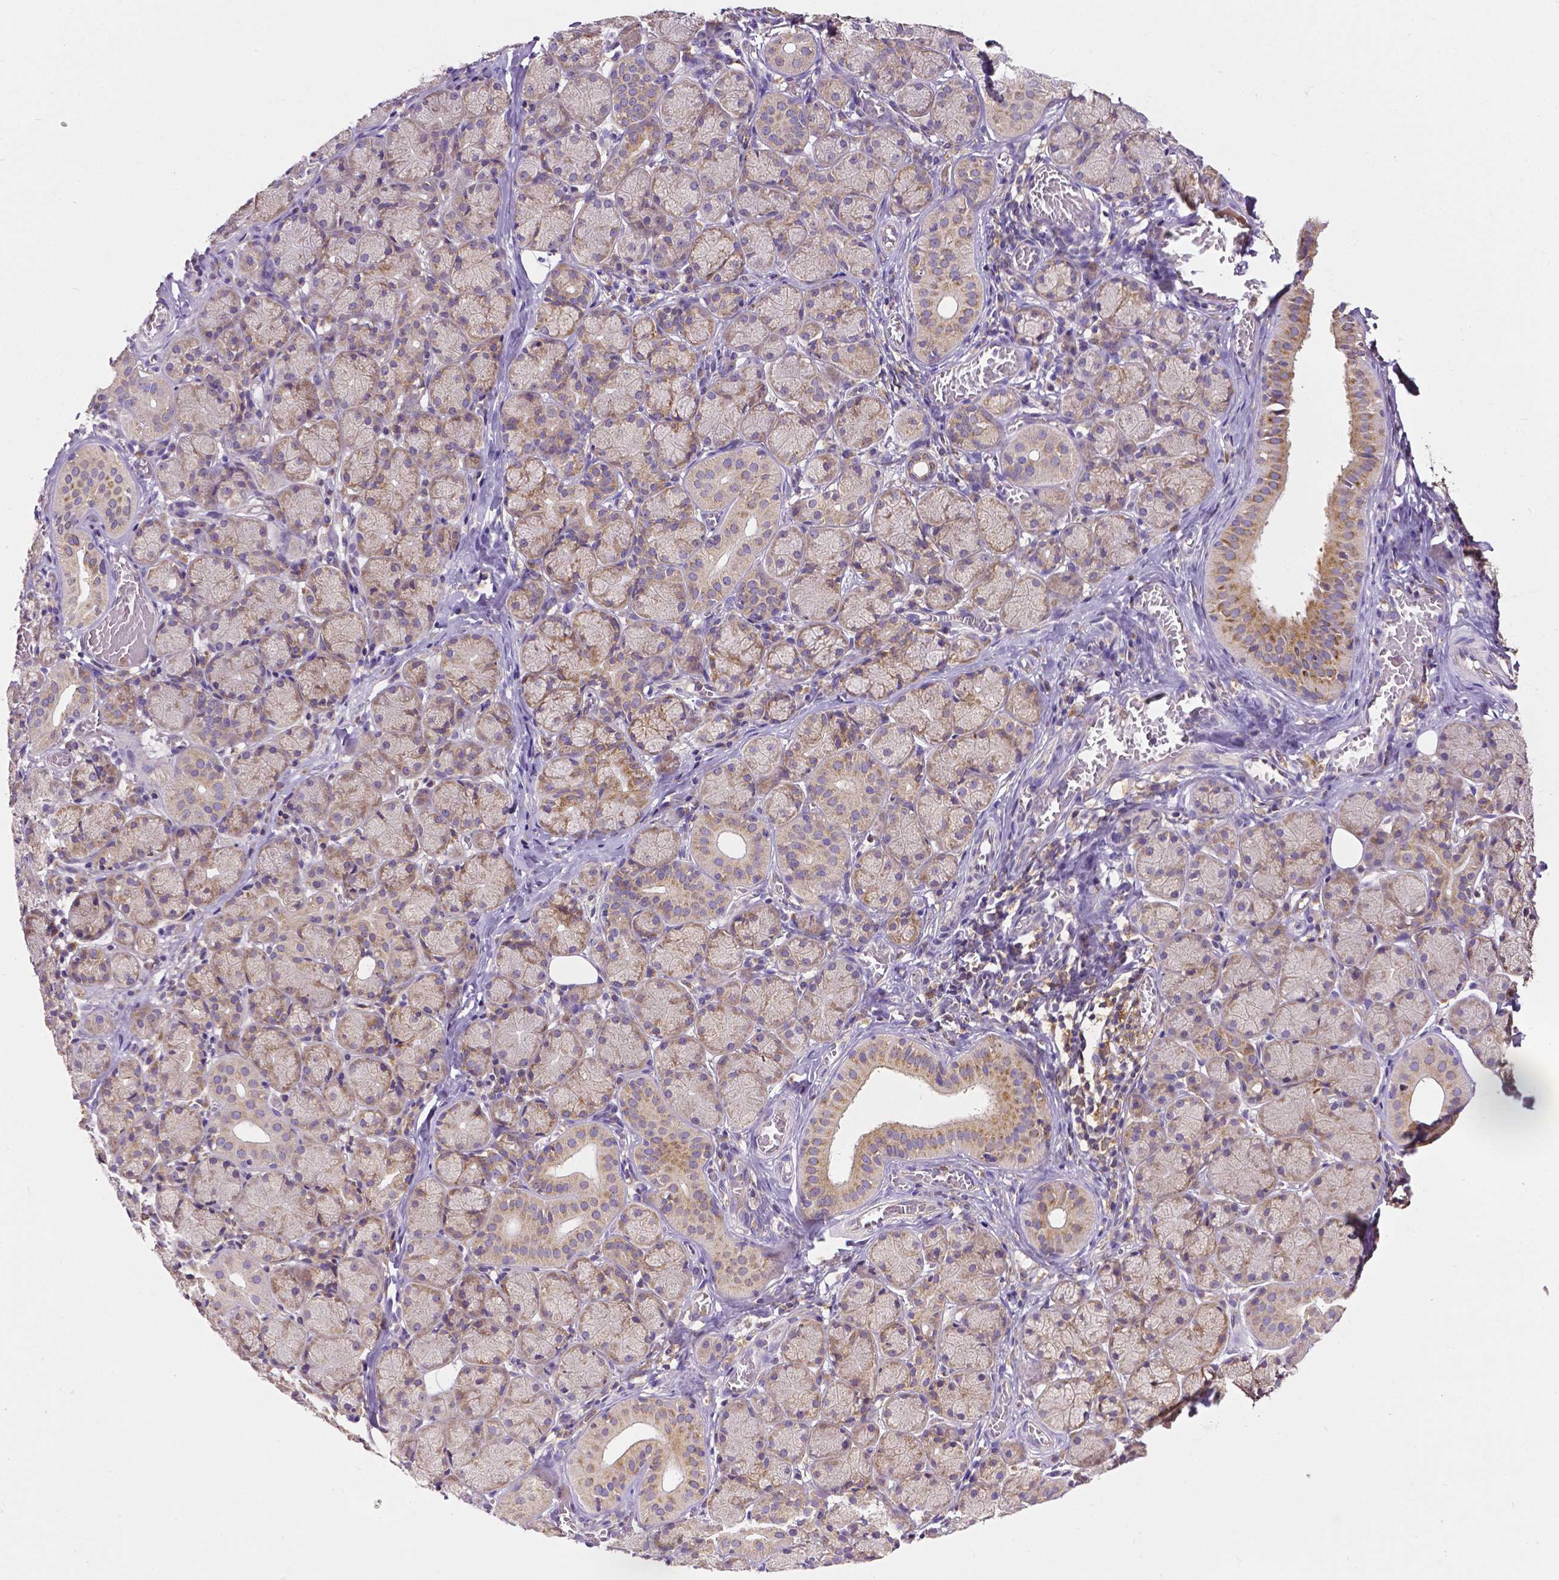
{"staining": {"intensity": "moderate", "quantity": "25%-75%", "location": "cytoplasmic/membranous"}, "tissue": "salivary gland", "cell_type": "Glandular cells", "image_type": "normal", "snomed": [{"axis": "morphology", "description": "Normal tissue, NOS"}, {"axis": "topography", "description": "Salivary gland"}, {"axis": "topography", "description": "Peripheral nerve tissue"}], "caption": "This photomicrograph exhibits immunohistochemistry staining of normal salivary gland, with medium moderate cytoplasmic/membranous staining in about 25%-75% of glandular cells.", "gene": "DICER1", "patient": {"sex": "female", "age": 24}}